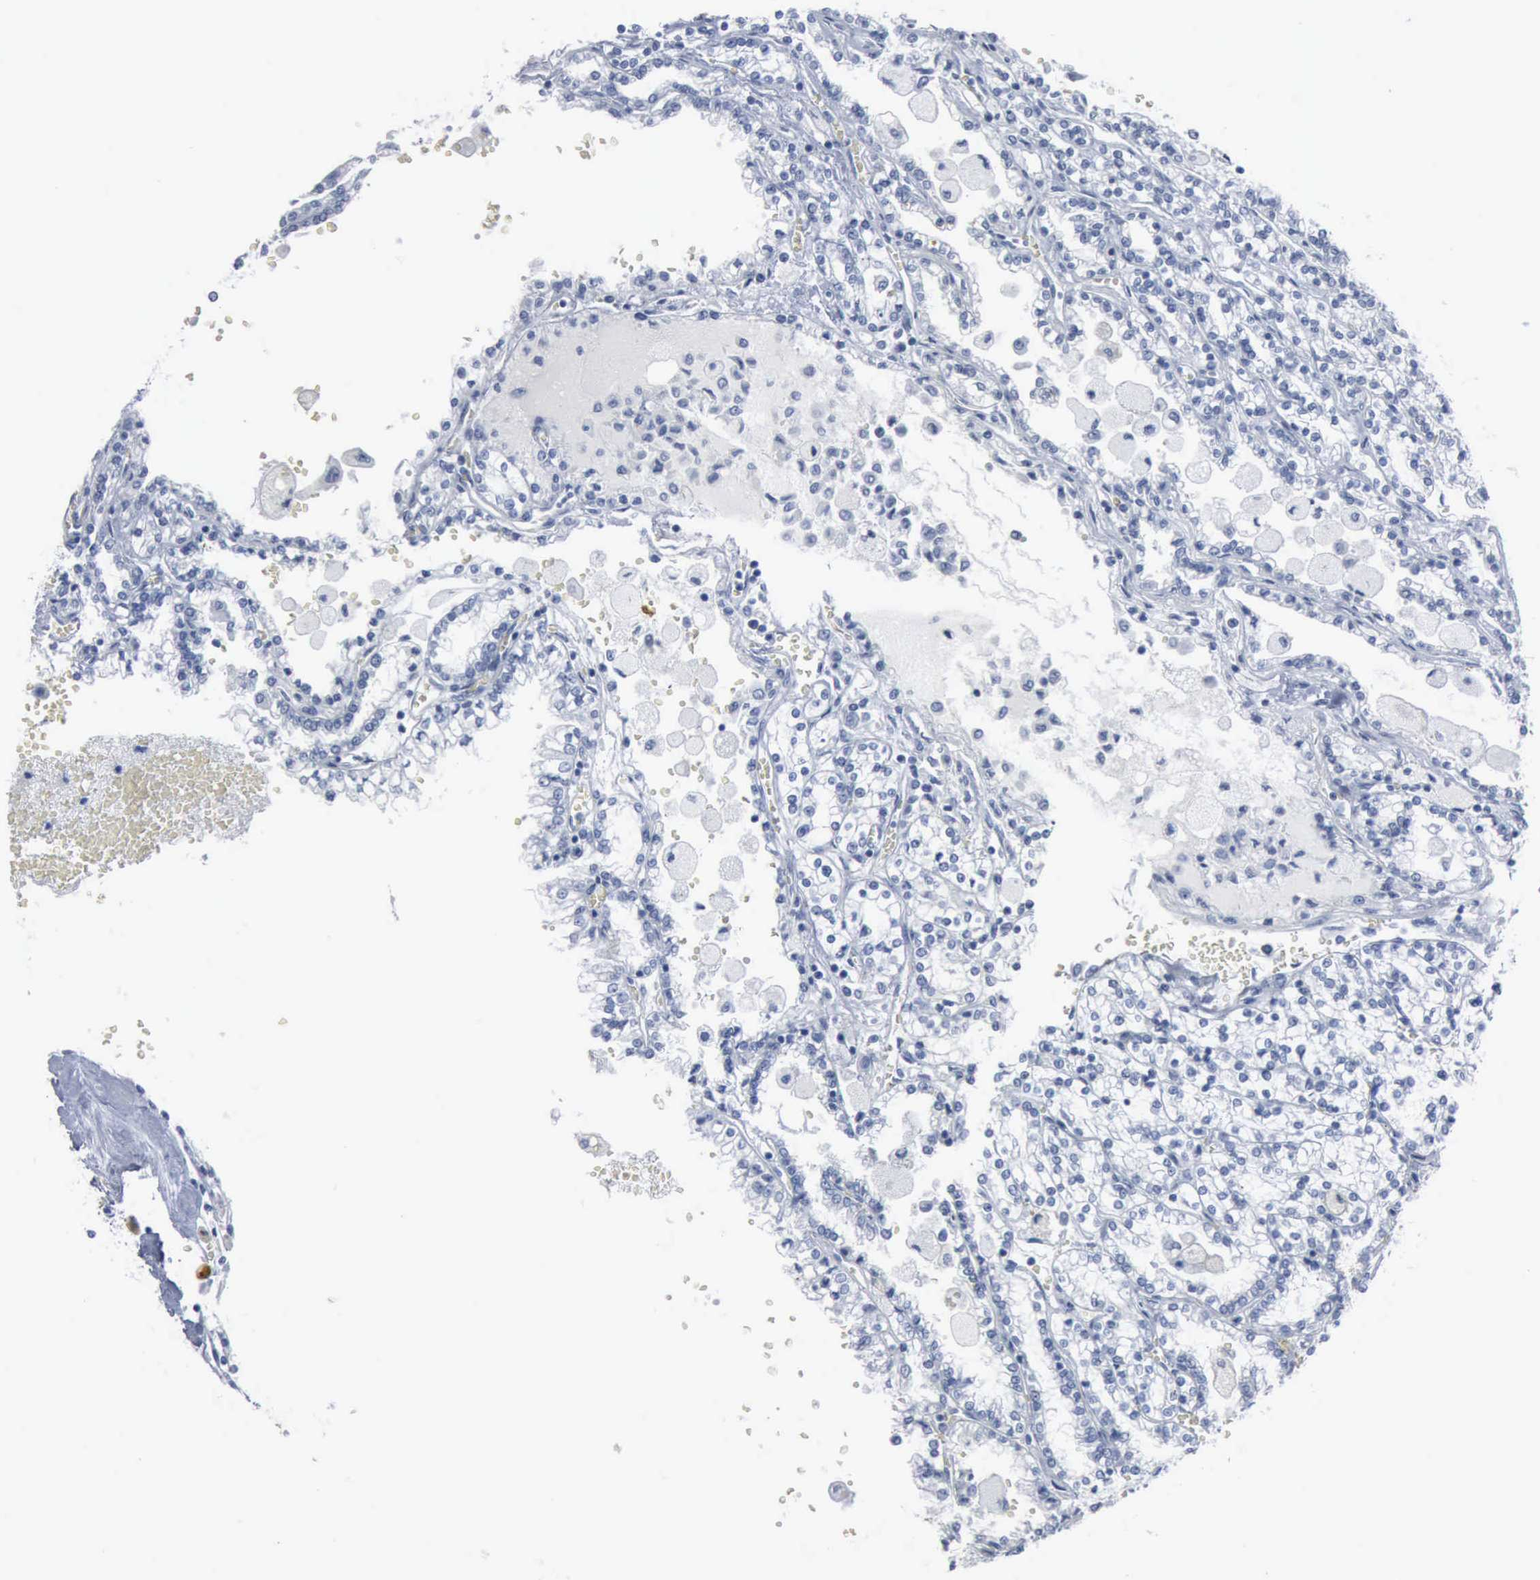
{"staining": {"intensity": "negative", "quantity": "none", "location": "none"}, "tissue": "renal cancer", "cell_type": "Tumor cells", "image_type": "cancer", "snomed": [{"axis": "morphology", "description": "Adenocarcinoma, NOS"}, {"axis": "topography", "description": "Kidney"}], "caption": "Micrograph shows no protein staining in tumor cells of renal cancer (adenocarcinoma) tissue.", "gene": "DMD", "patient": {"sex": "female", "age": 56}}